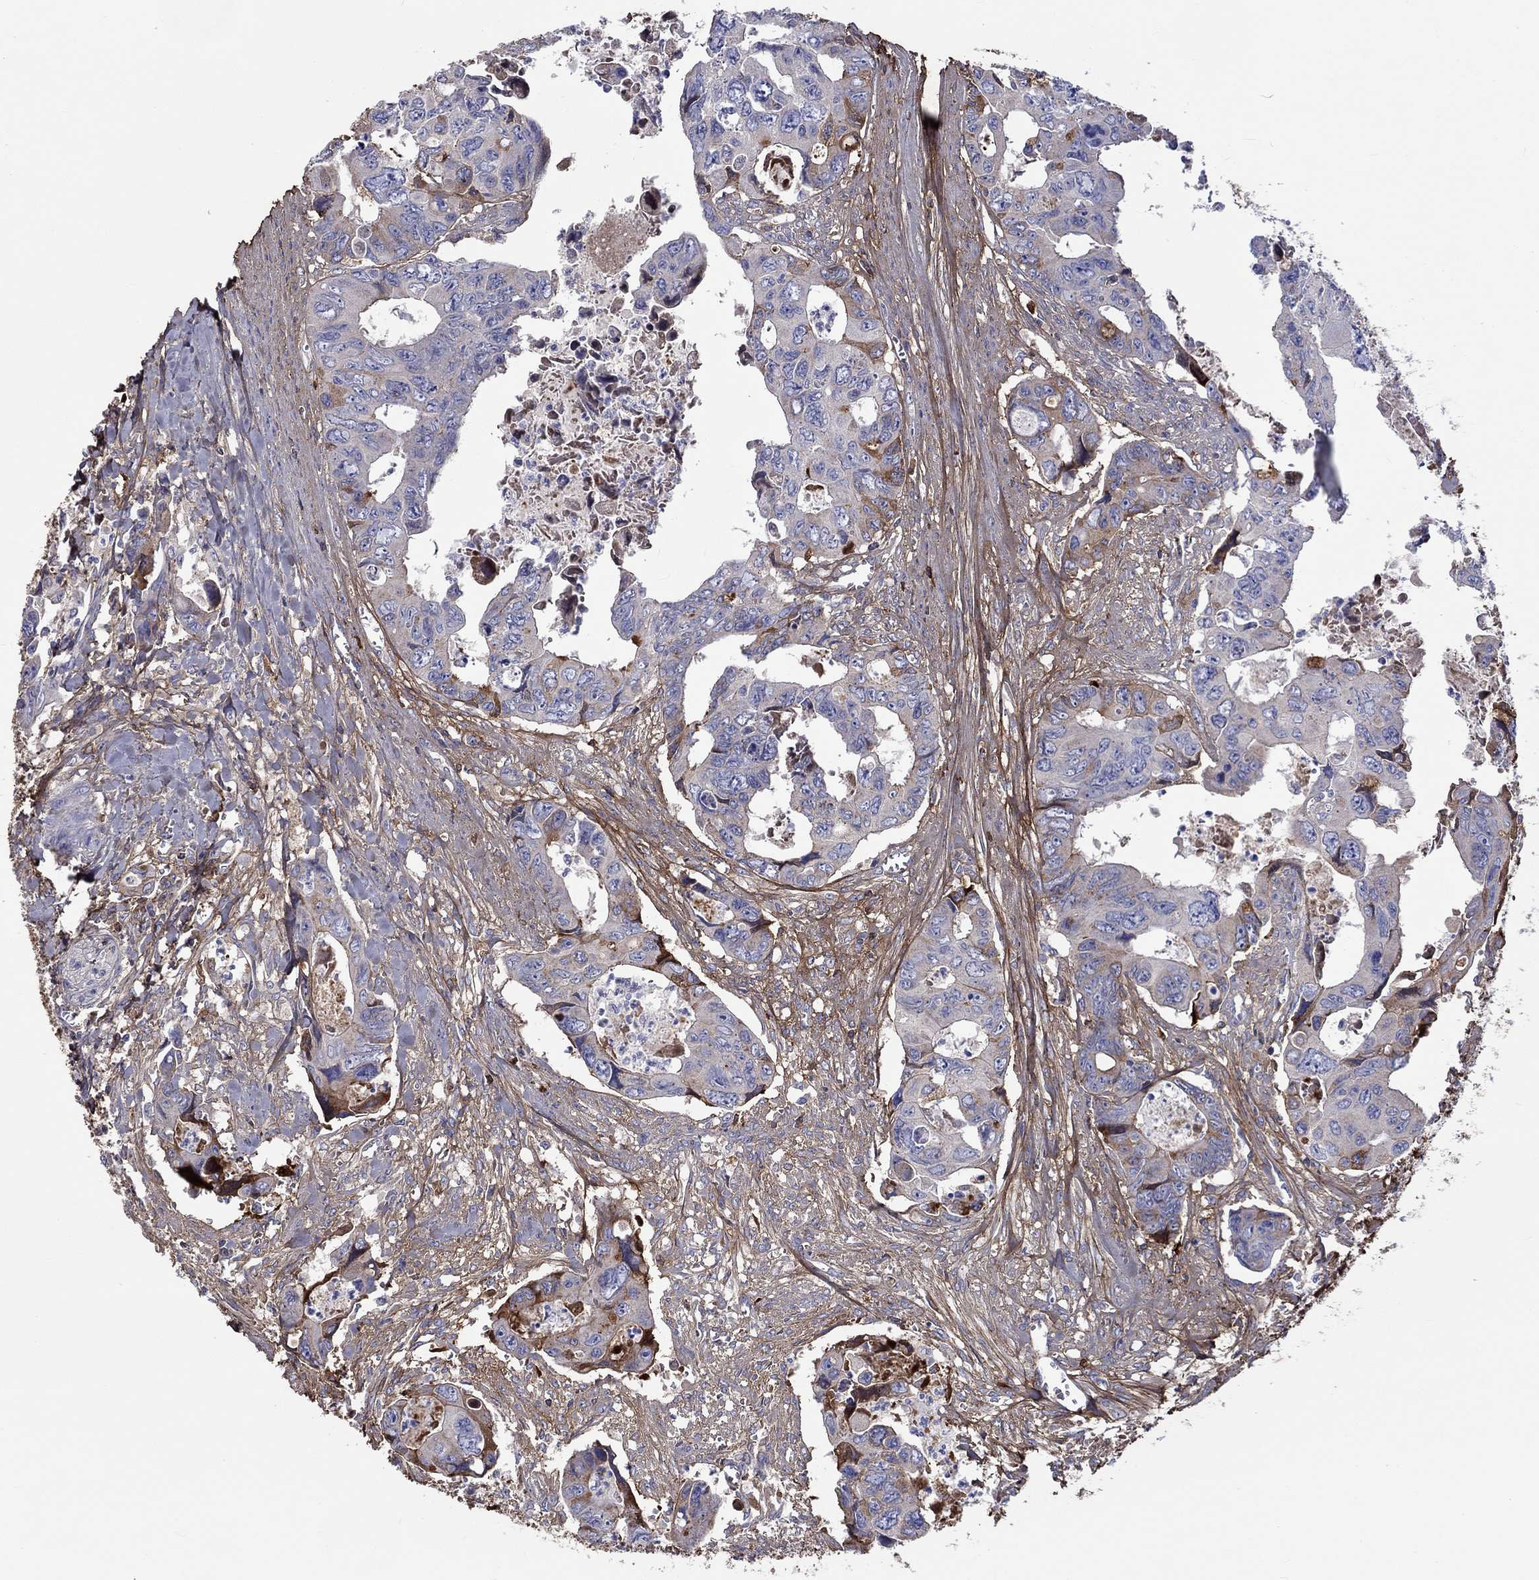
{"staining": {"intensity": "strong", "quantity": "<25%", "location": "cytoplasmic/membranous"}, "tissue": "colorectal cancer", "cell_type": "Tumor cells", "image_type": "cancer", "snomed": [{"axis": "morphology", "description": "Adenocarcinoma, NOS"}, {"axis": "topography", "description": "Rectum"}], "caption": "There is medium levels of strong cytoplasmic/membranous staining in tumor cells of adenocarcinoma (colorectal), as demonstrated by immunohistochemical staining (brown color).", "gene": "TGFBI", "patient": {"sex": "male", "age": 62}}